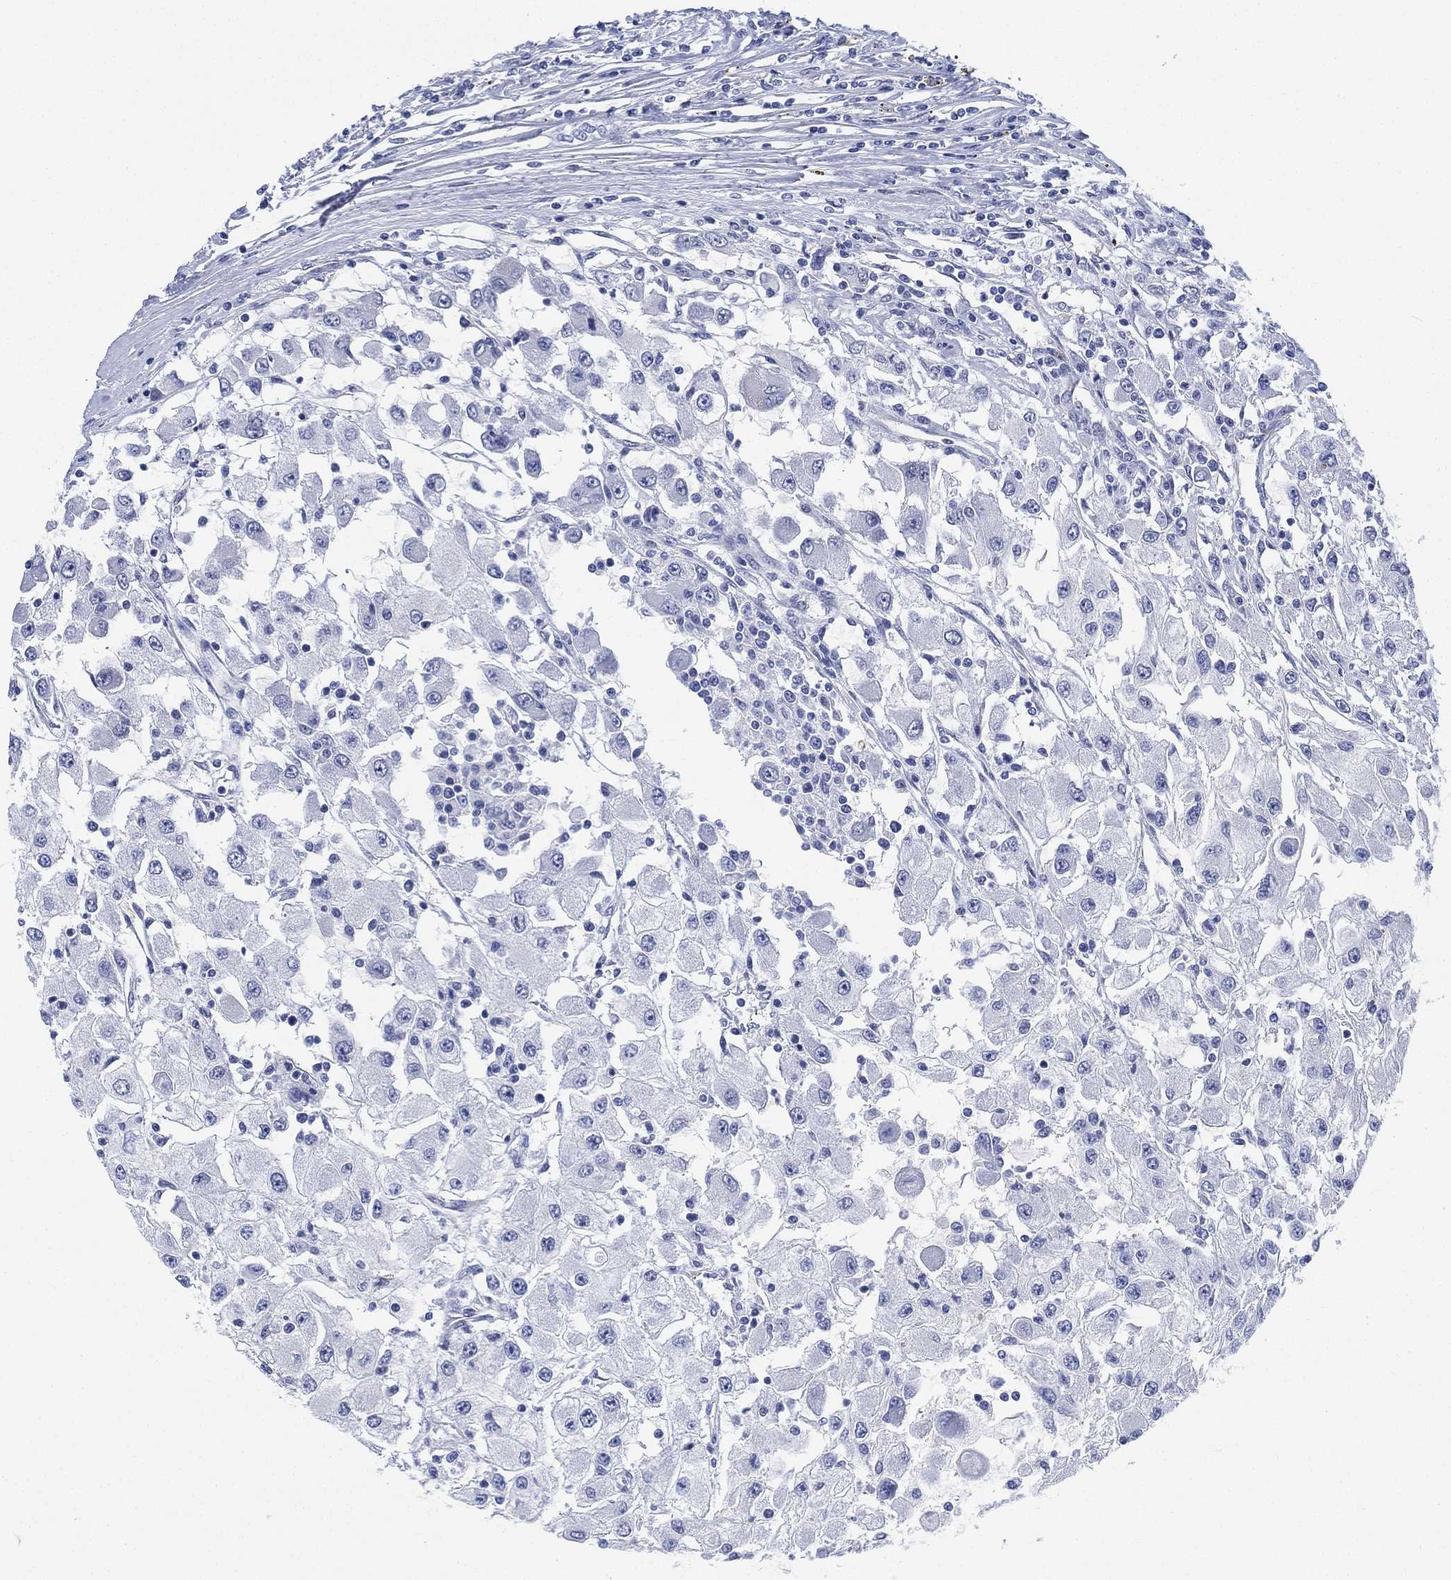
{"staining": {"intensity": "negative", "quantity": "none", "location": "none"}, "tissue": "renal cancer", "cell_type": "Tumor cells", "image_type": "cancer", "snomed": [{"axis": "morphology", "description": "Adenocarcinoma, NOS"}, {"axis": "topography", "description": "Kidney"}], "caption": "This is an immunohistochemistry (IHC) photomicrograph of human renal cancer (adenocarcinoma). There is no positivity in tumor cells.", "gene": "PSKH2", "patient": {"sex": "female", "age": 67}}